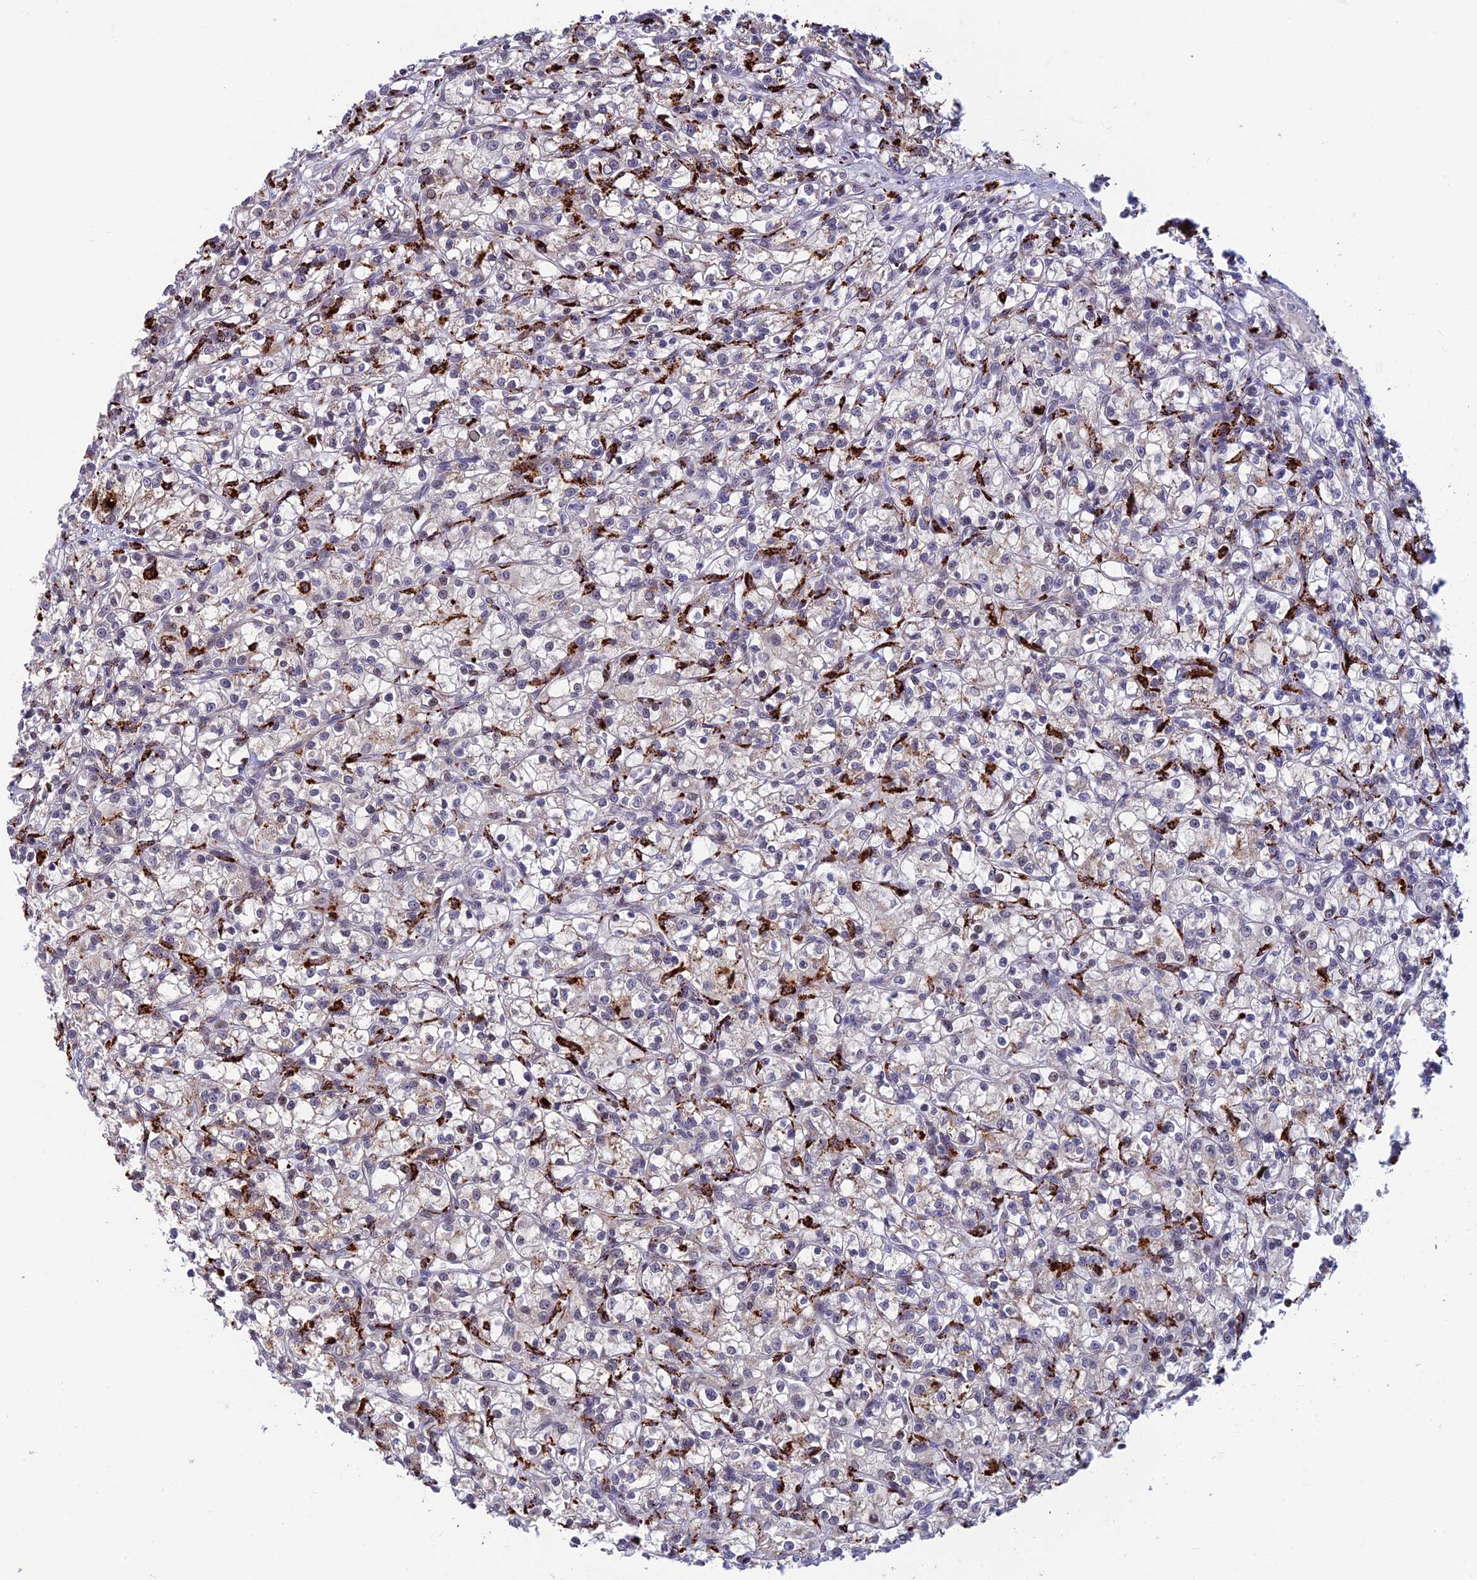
{"staining": {"intensity": "negative", "quantity": "none", "location": "none"}, "tissue": "renal cancer", "cell_type": "Tumor cells", "image_type": "cancer", "snomed": [{"axis": "morphology", "description": "Adenocarcinoma, NOS"}, {"axis": "topography", "description": "Kidney"}], "caption": "Immunohistochemistry (IHC) of renal cancer displays no staining in tumor cells.", "gene": "HIC1", "patient": {"sex": "female", "age": 59}}